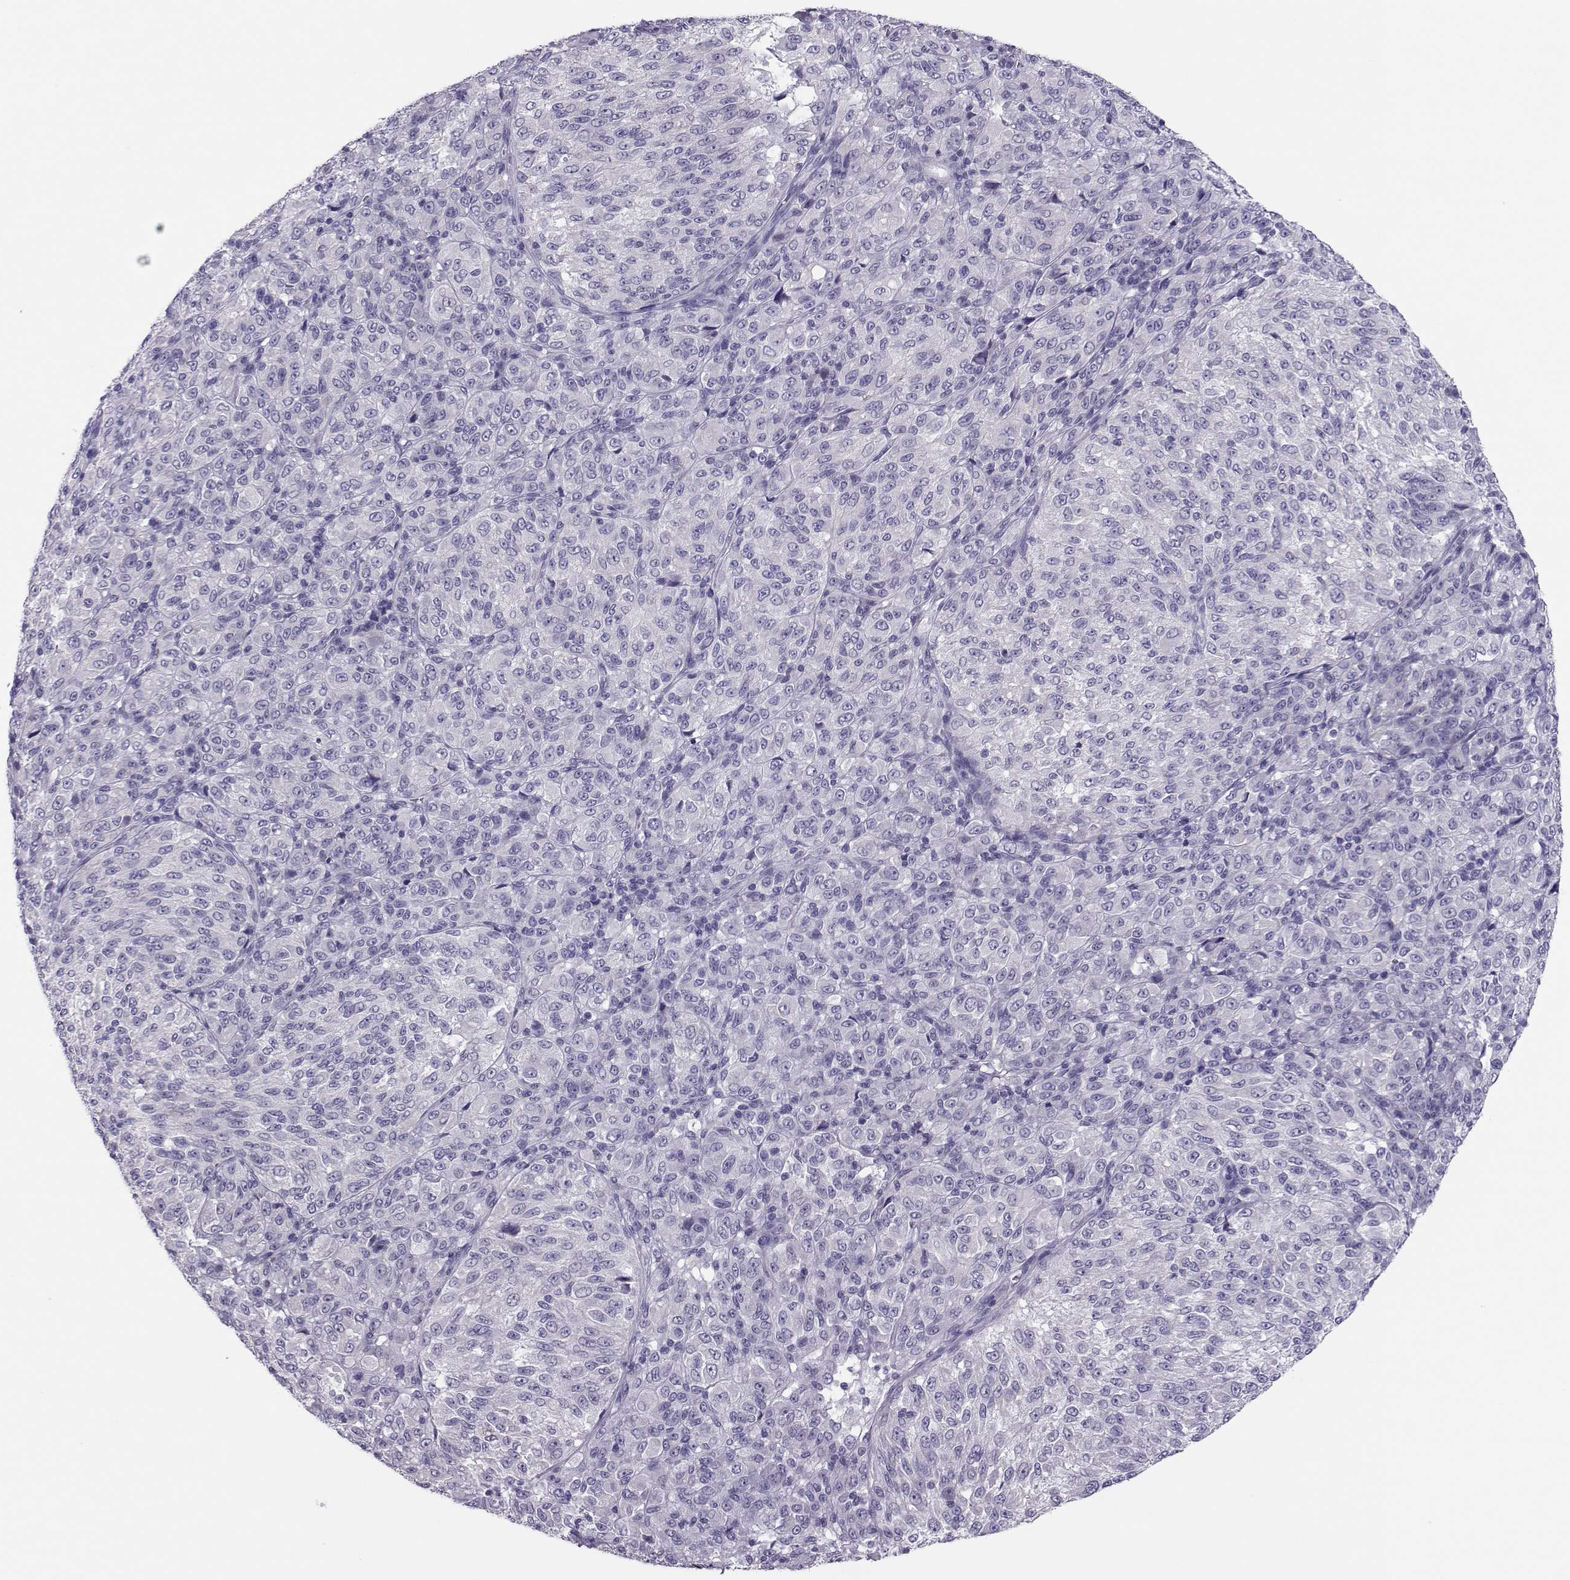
{"staining": {"intensity": "negative", "quantity": "none", "location": "none"}, "tissue": "melanoma", "cell_type": "Tumor cells", "image_type": "cancer", "snomed": [{"axis": "morphology", "description": "Malignant melanoma, Metastatic site"}, {"axis": "topography", "description": "Brain"}], "caption": "Immunohistochemistry (IHC) of human malignant melanoma (metastatic site) exhibits no expression in tumor cells.", "gene": "TRPM7", "patient": {"sex": "female", "age": 56}}